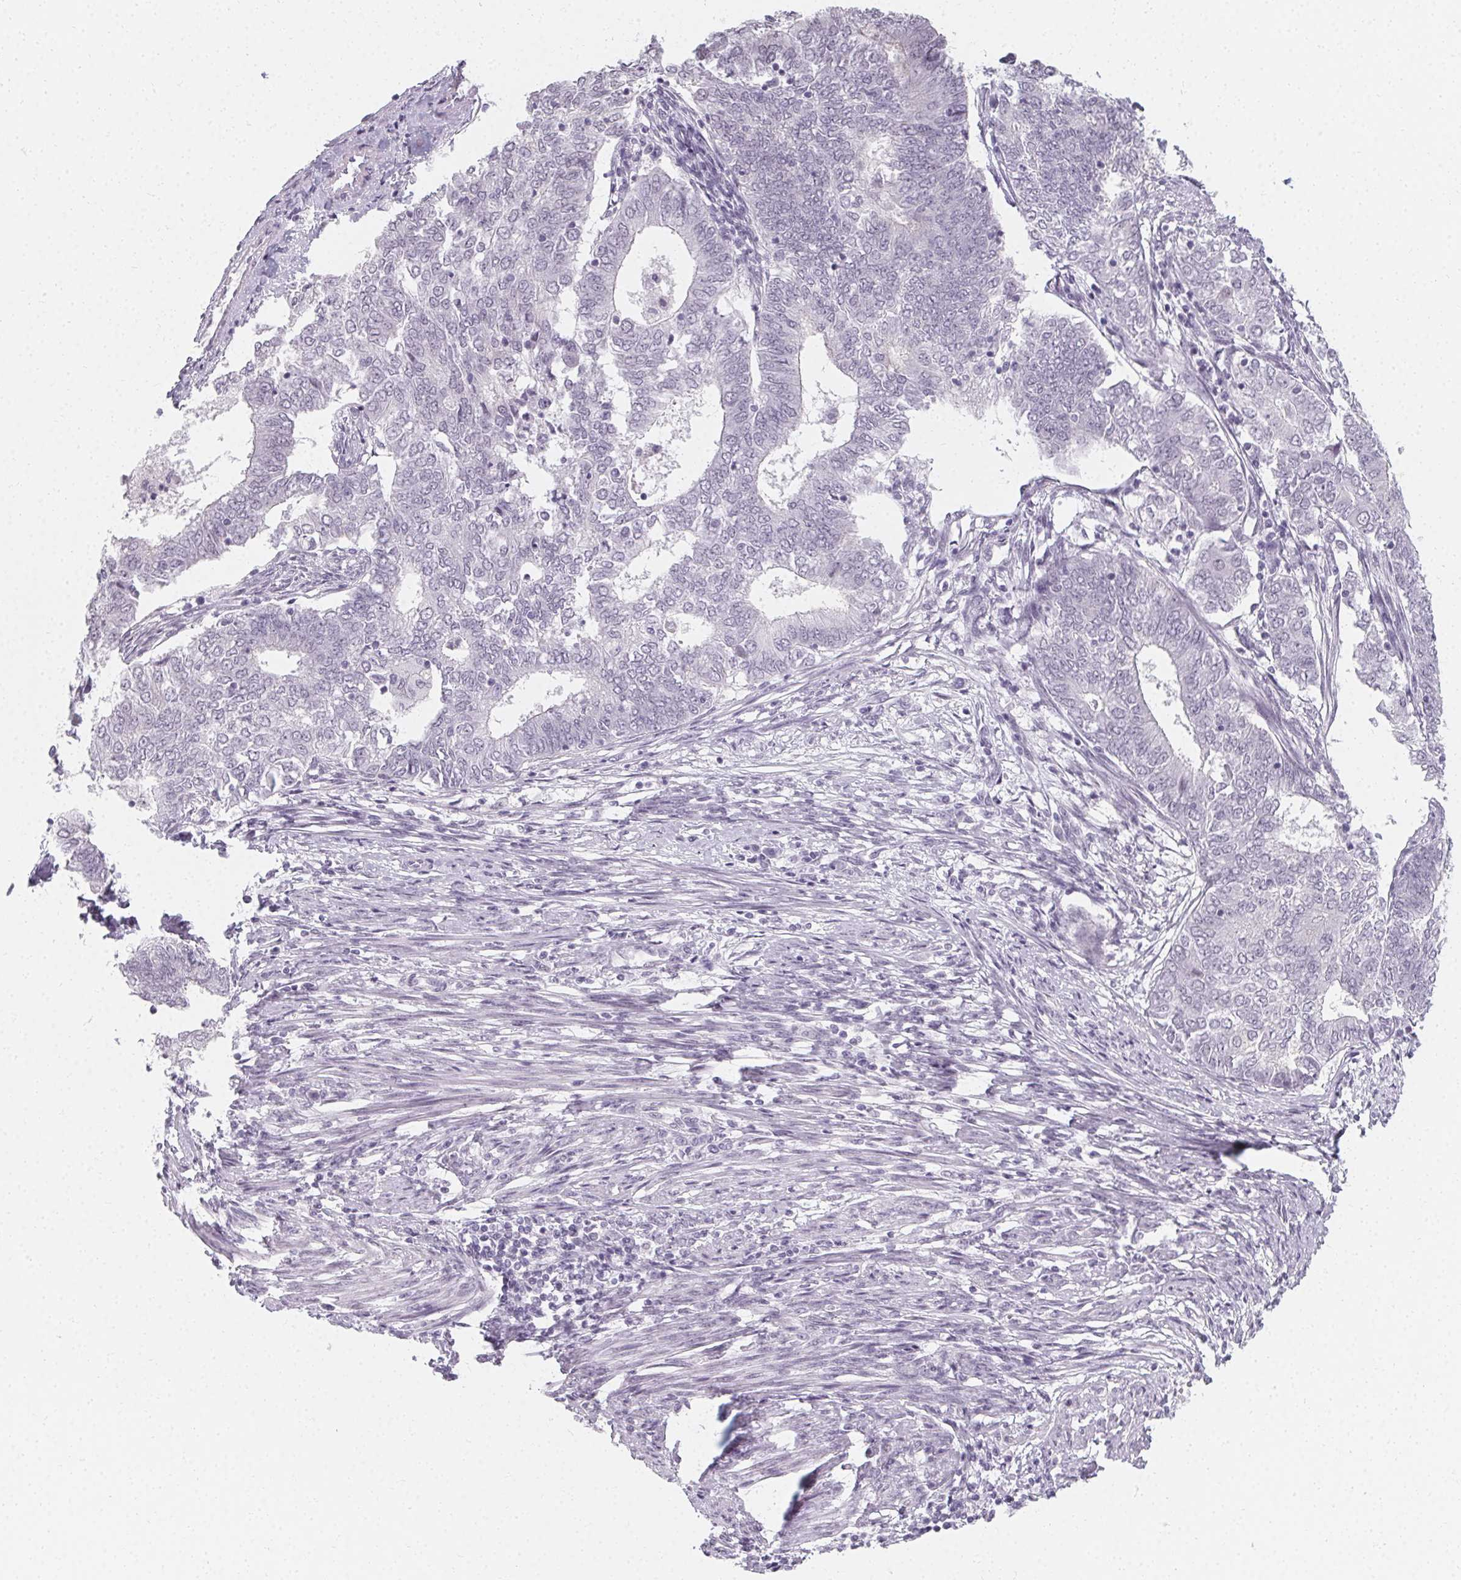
{"staining": {"intensity": "negative", "quantity": "none", "location": "none"}, "tissue": "endometrial cancer", "cell_type": "Tumor cells", "image_type": "cancer", "snomed": [{"axis": "morphology", "description": "Adenocarcinoma, NOS"}, {"axis": "topography", "description": "Endometrium"}], "caption": "This micrograph is of endometrial cancer stained with IHC to label a protein in brown with the nuclei are counter-stained blue. There is no staining in tumor cells.", "gene": "SYNPR", "patient": {"sex": "female", "age": 62}}